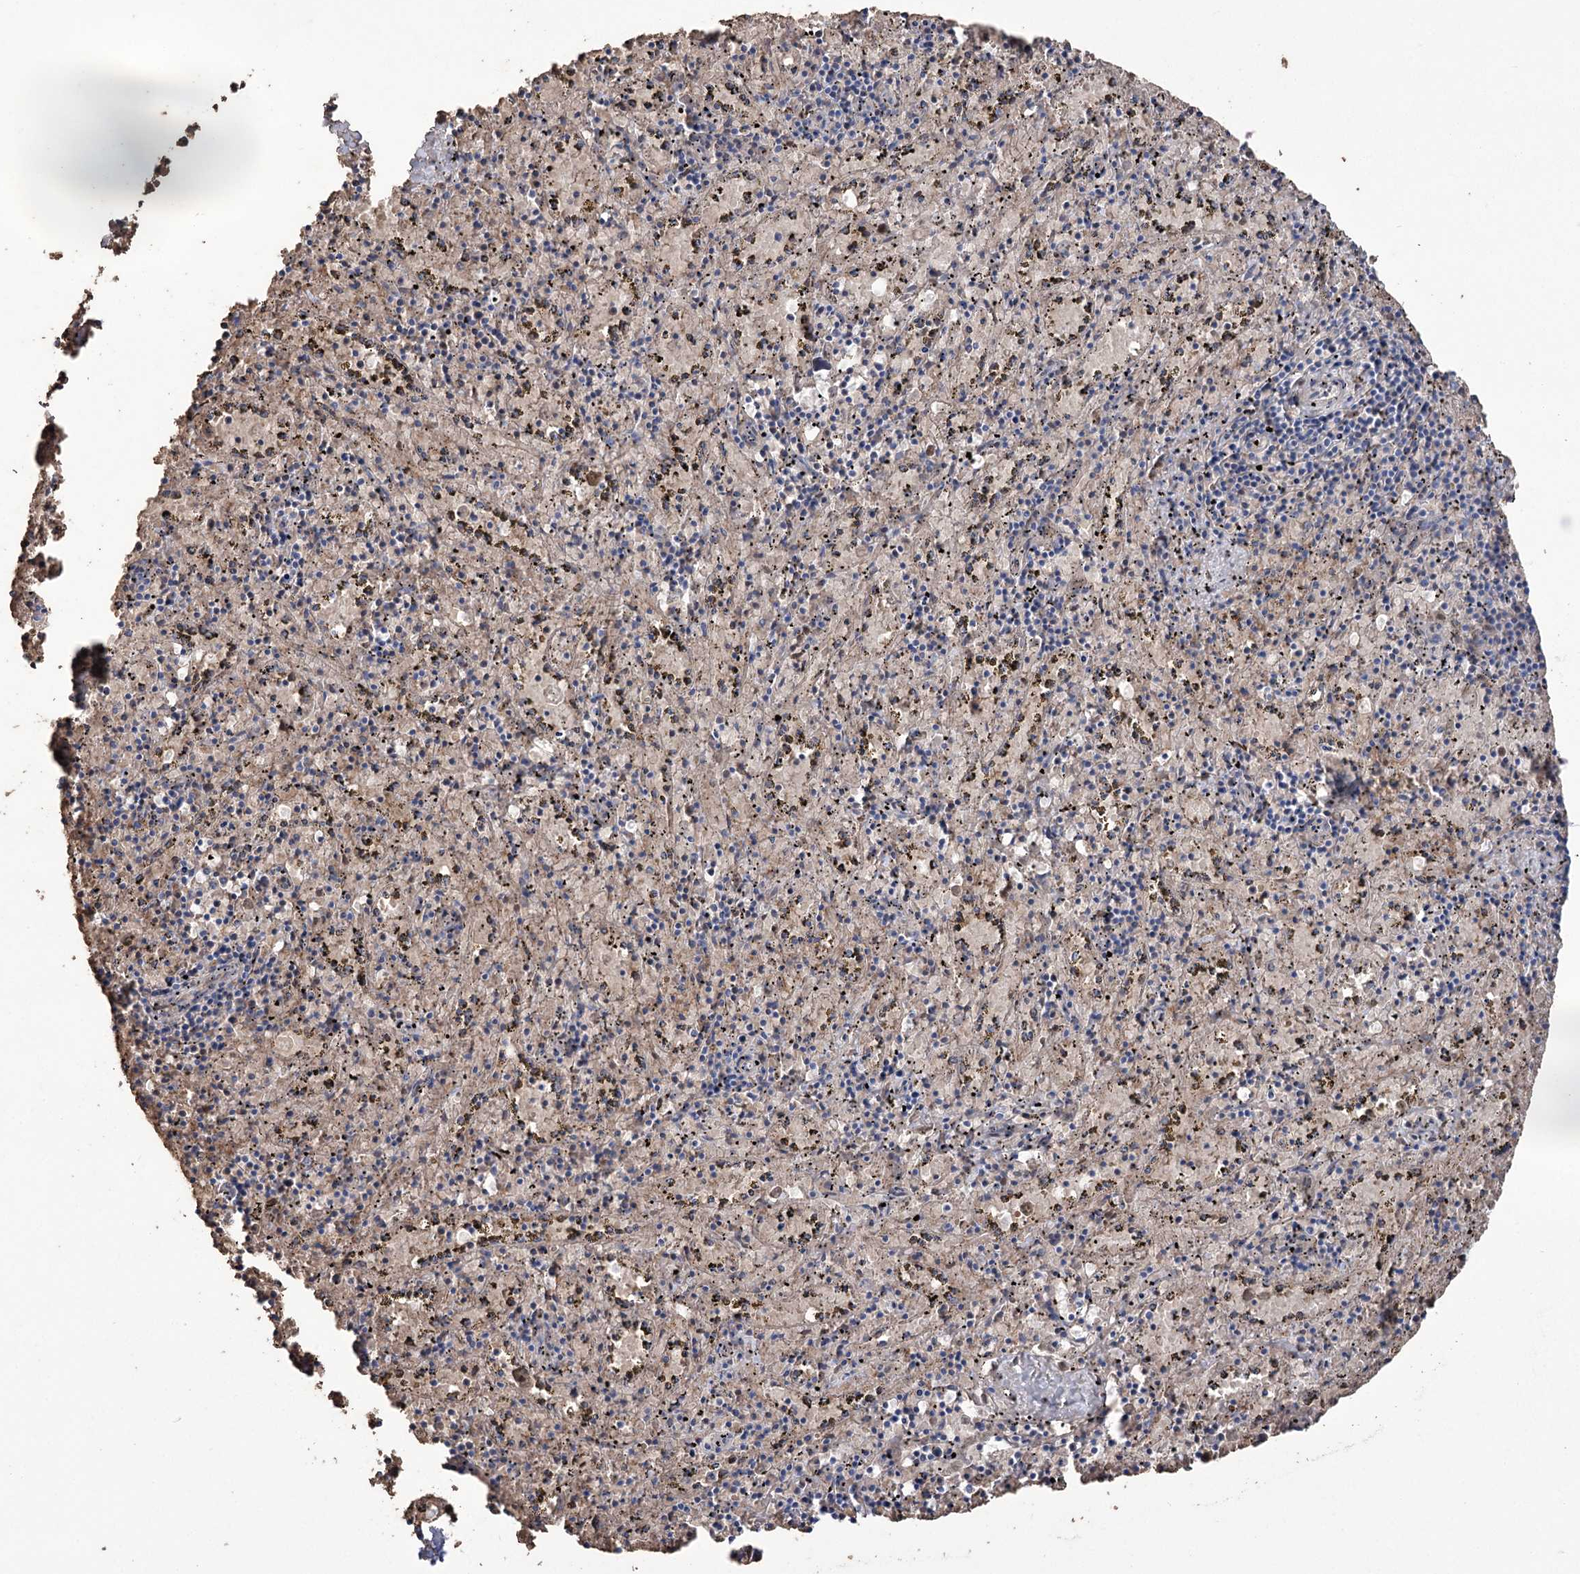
{"staining": {"intensity": "weak", "quantity": "<25%", "location": "cytoplasmic/membranous"}, "tissue": "spleen", "cell_type": "Cells in red pulp", "image_type": "normal", "snomed": [{"axis": "morphology", "description": "Normal tissue, NOS"}, {"axis": "topography", "description": "Spleen"}], "caption": "There is no significant positivity in cells in red pulp of spleen. Nuclei are stained in blue.", "gene": "PRSS53", "patient": {"sex": "male", "age": 11}}